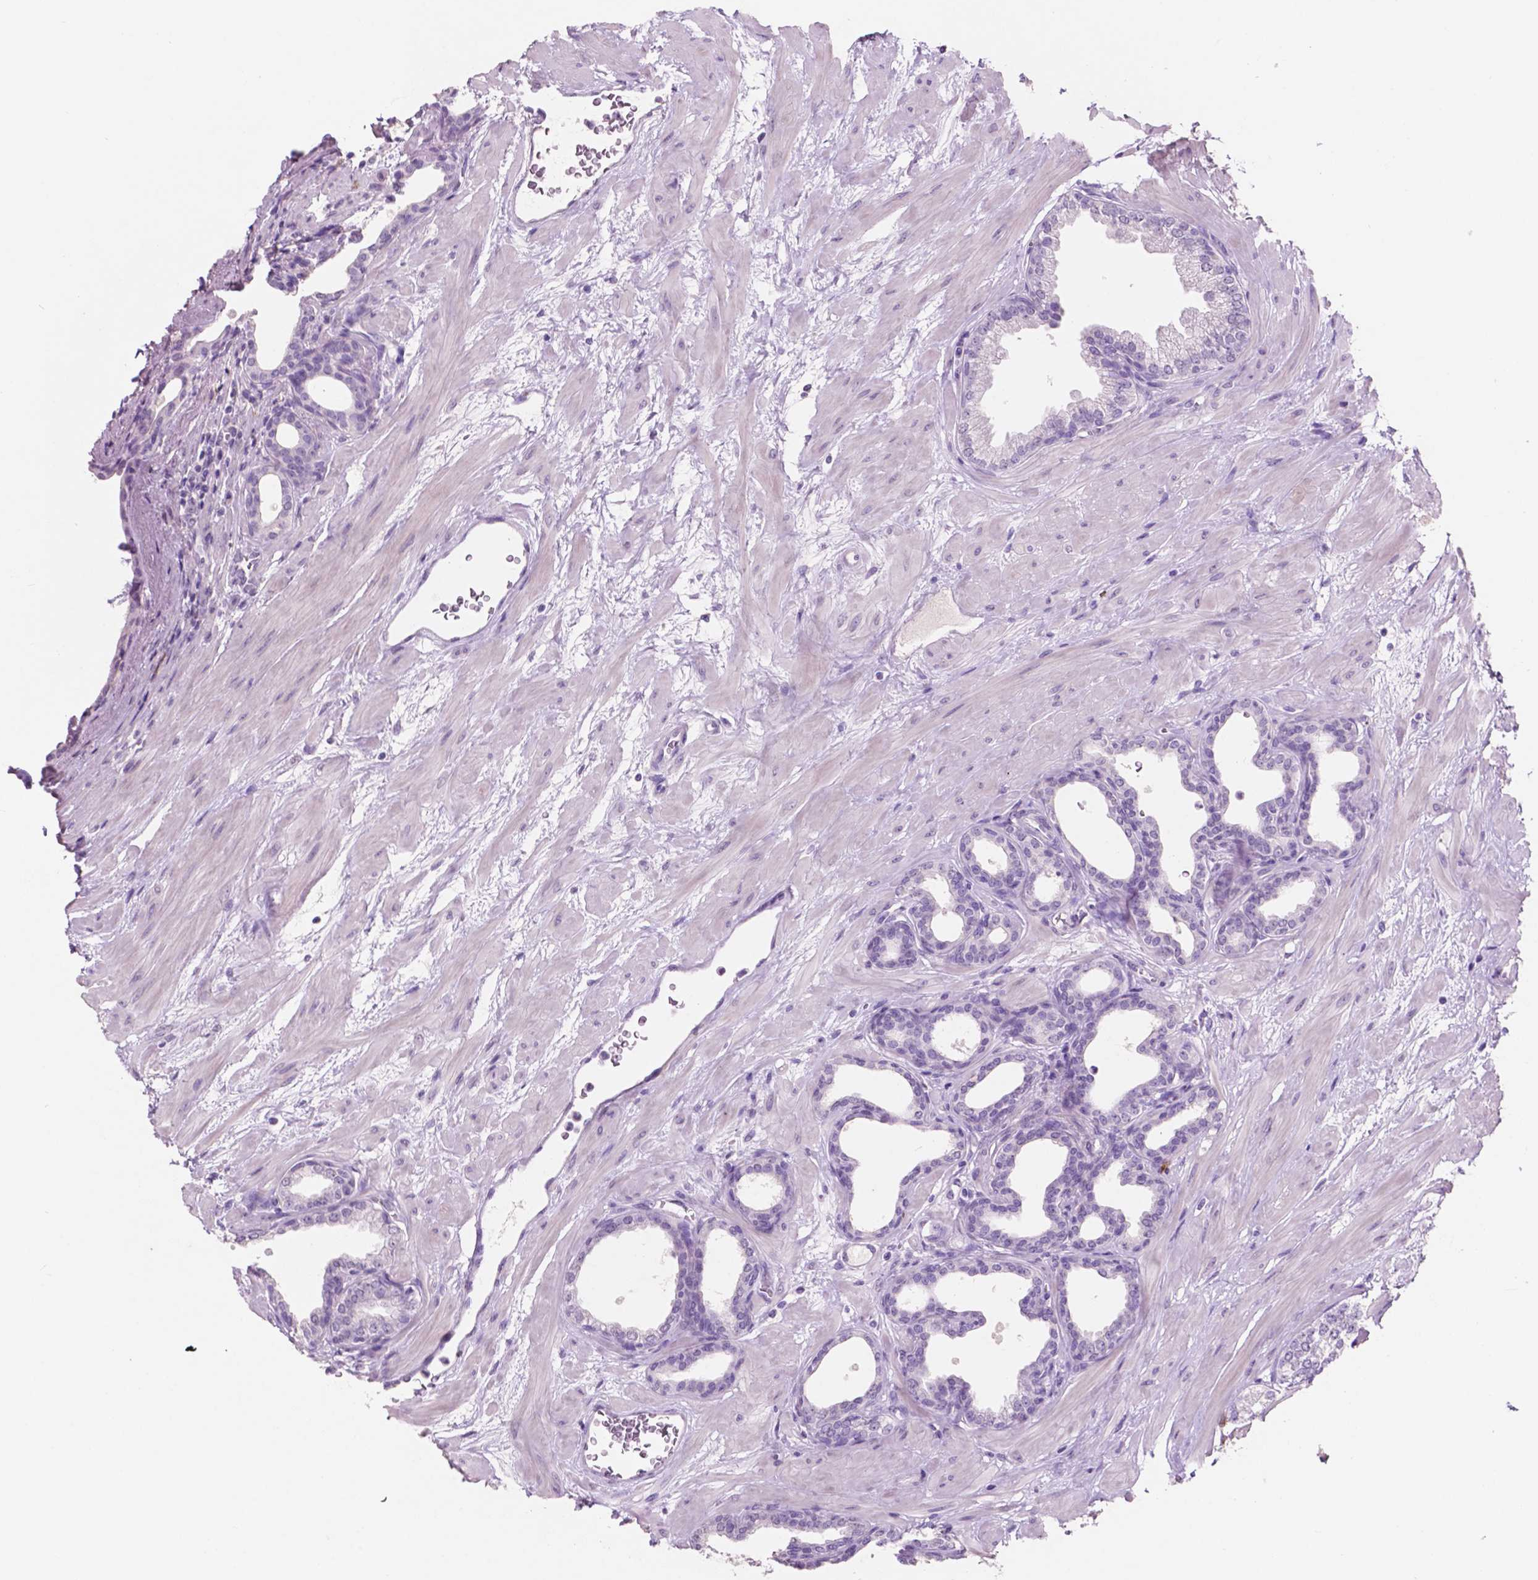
{"staining": {"intensity": "negative", "quantity": "none", "location": "none"}, "tissue": "prostate", "cell_type": "Glandular cells", "image_type": "normal", "snomed": [{"axis": "morphology", "description": "Normal tissue, NOS"}, {"axis": "topography", "description": "Prostate"}], "caption": "Micrograph shows no significant protein staining in glandular cells of benign prostate.", "gene": "IDO1", "patient": {"sex": "male", "age": 37}}